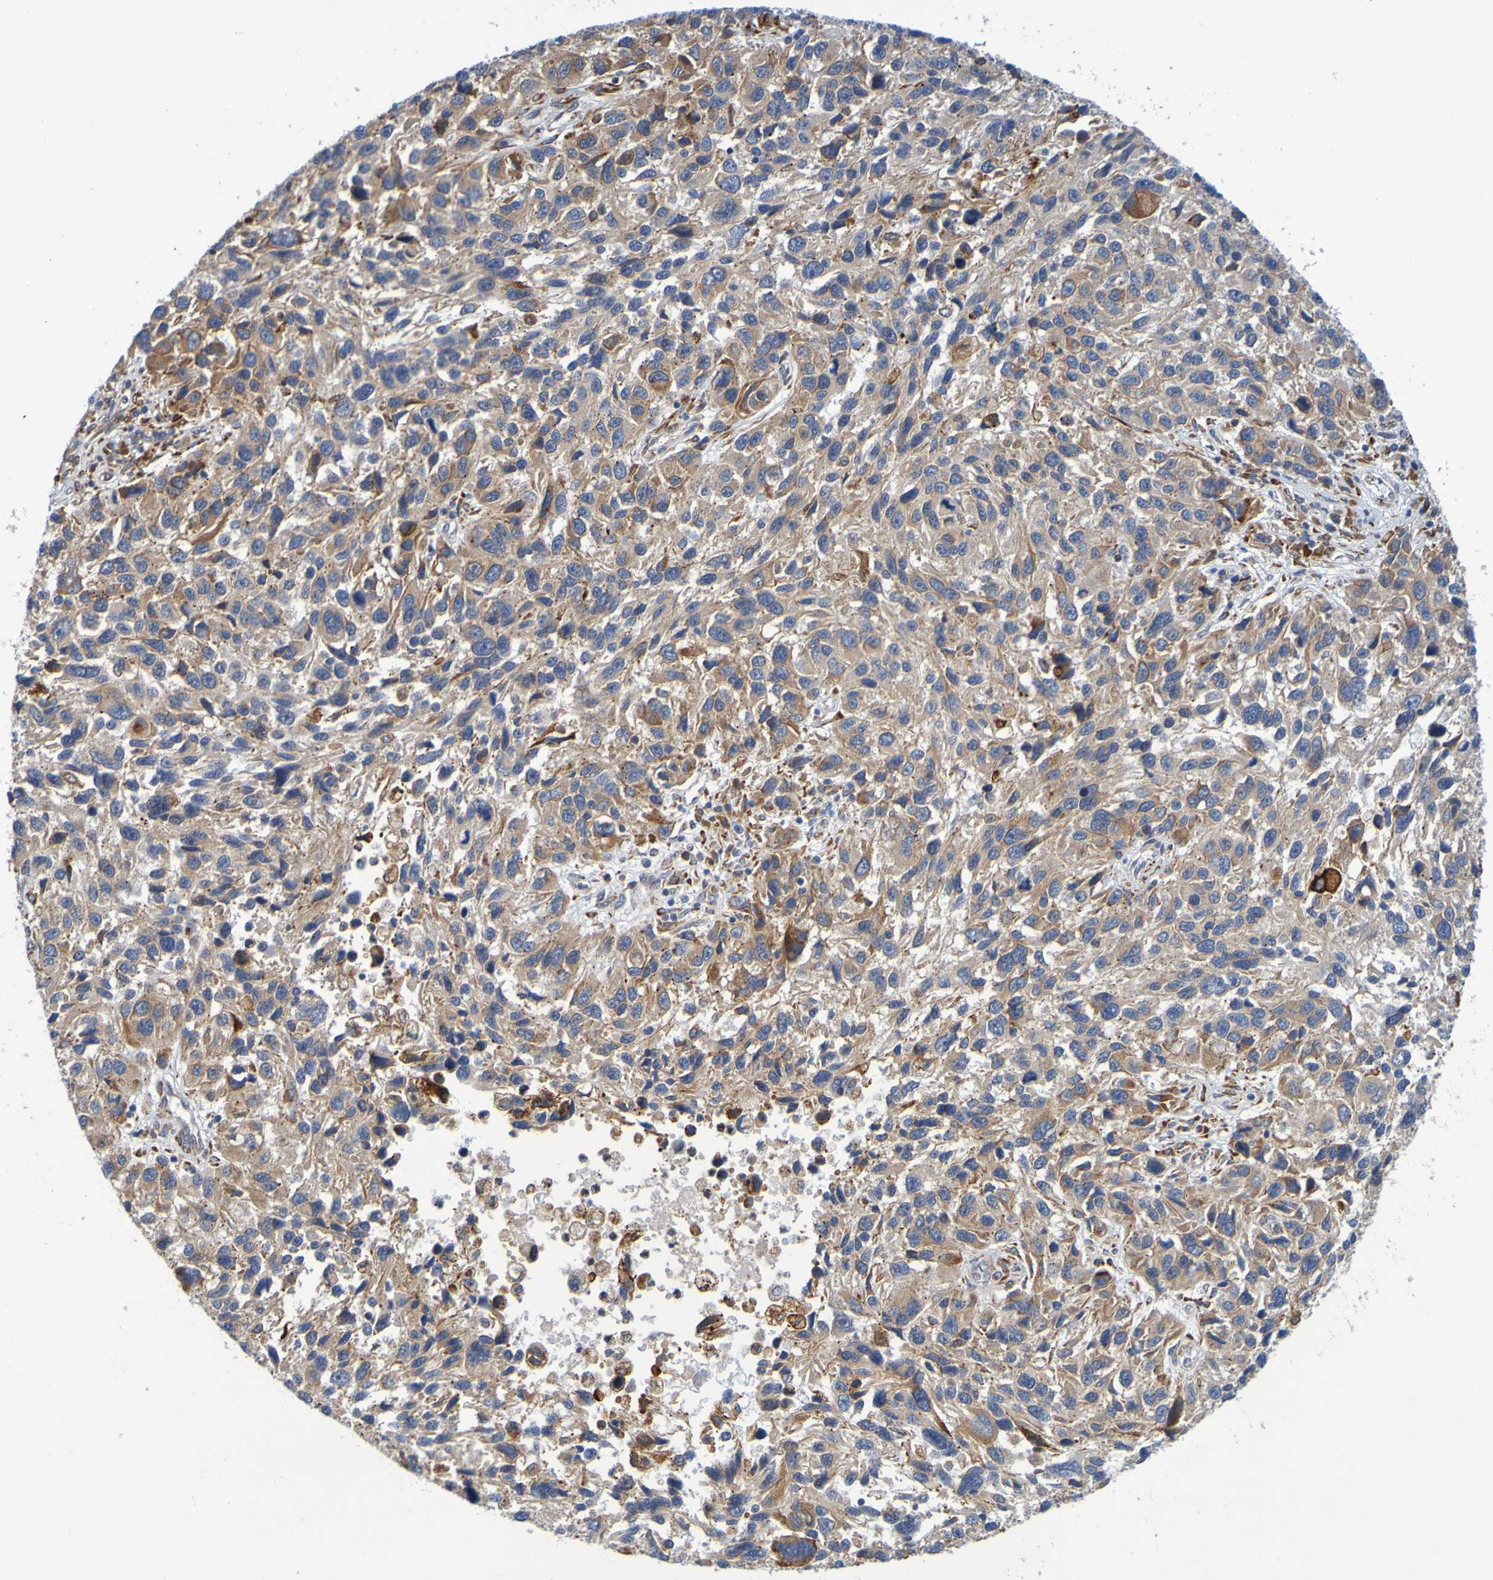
{"staining": {"intensity": "moderate", "quantity": "25%-75%", "location": "cytoplasmic/membranous"}, "tissue": "melanoma", "cell_type": "Tumor cells", "image_type": "cancer", "snomed": [{"axis": "morphology", "description": "Malignant melanoma, NOS"}, {"axis": "topography", "description": "Skin"}], "caption": "Human melanoma stained with a brown dye shows moderate cytoplasmic/membranous positive staining in approximately 25%-75% of tumor cells.", "gene": "SIL1", "patient": {"sex": "male", "age": 53}}